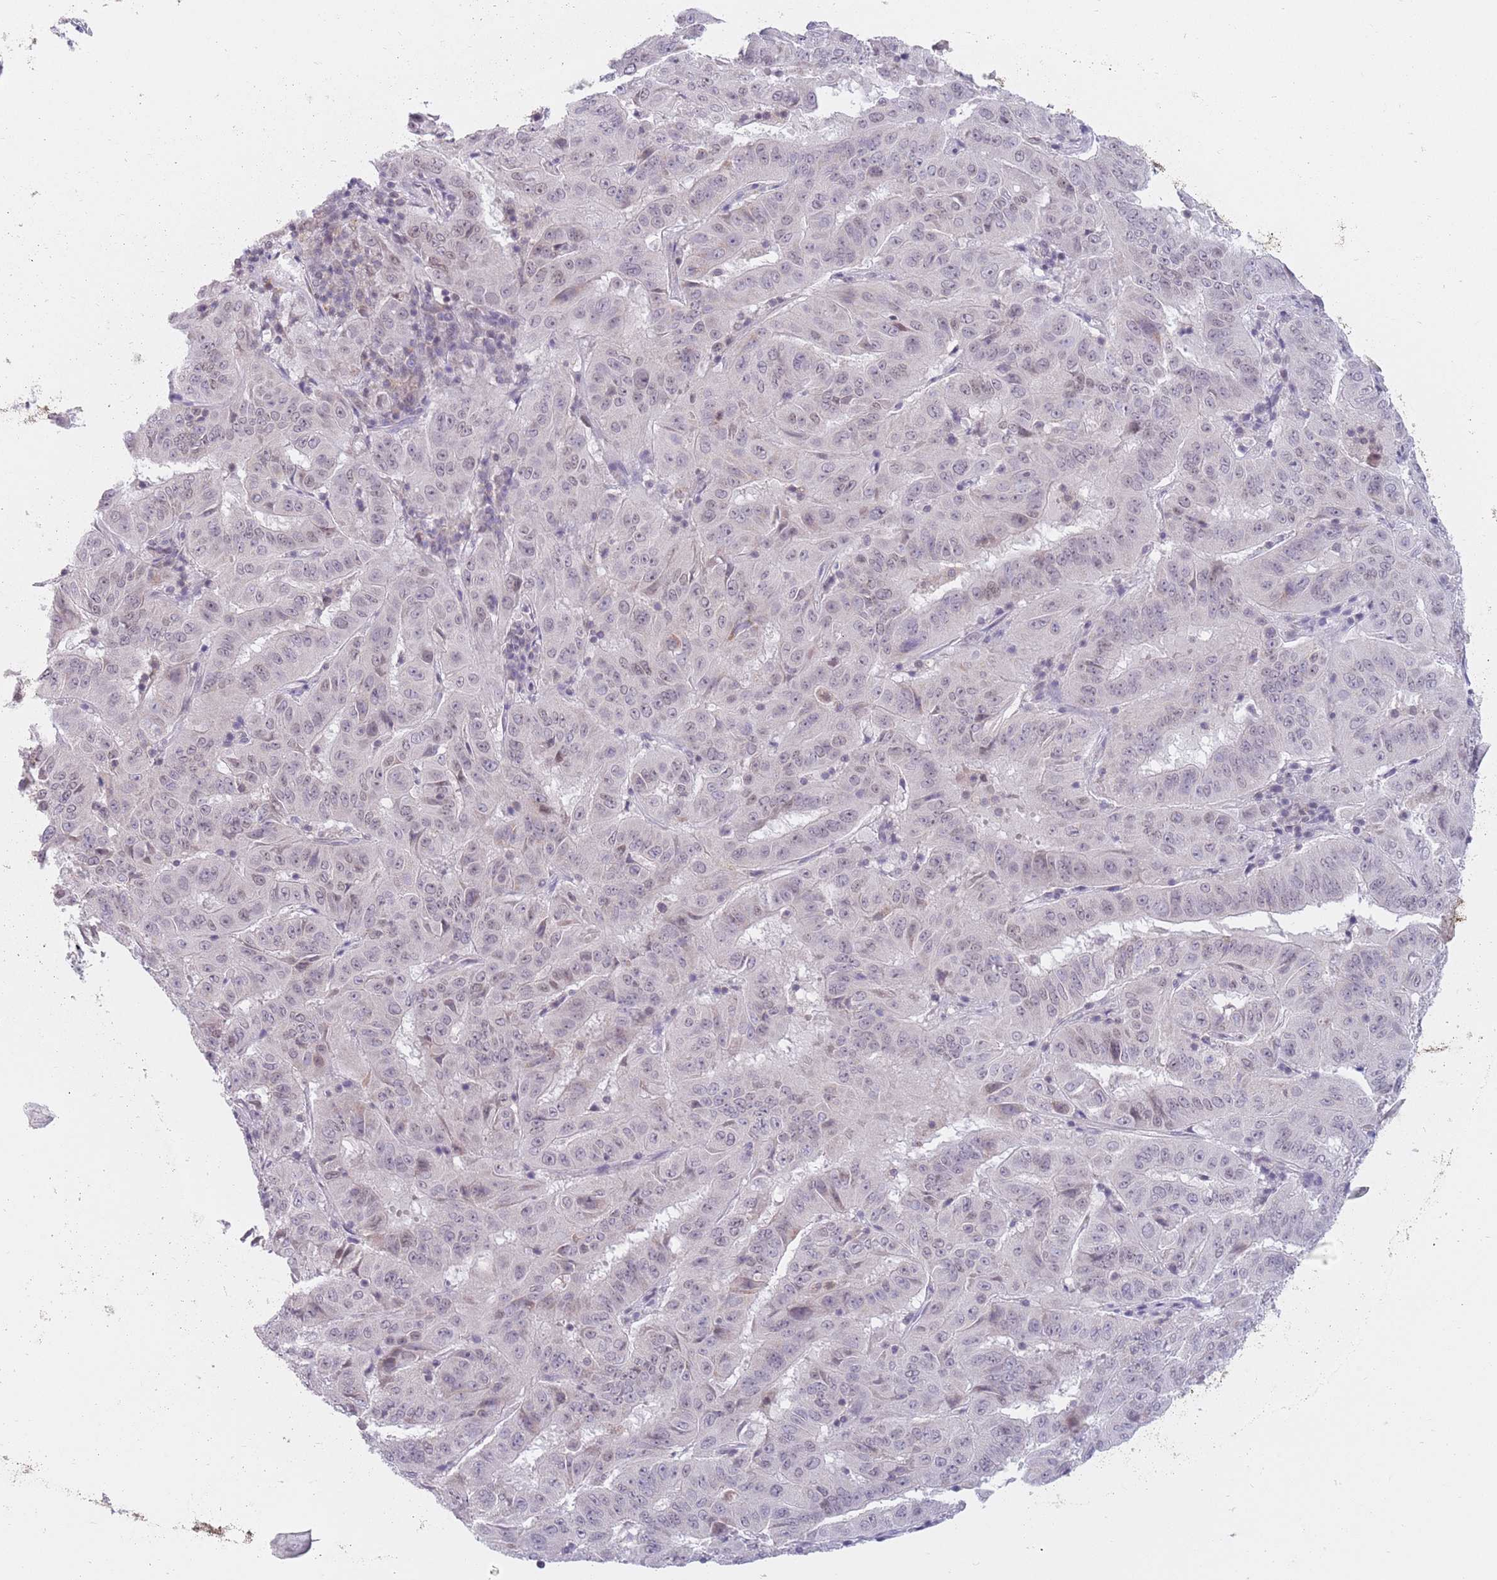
{"staining": {"intensity": "weak", "quantity": "25%-75%", "location": "nuclear"}, "tissue": "pancreatic cancer", "cell_type": "Tumor cells", "image_type": "cancer", "snomed": [{"axis": "morphology", "description": "Adenocarcinoma, NOS"}, {"axis": "topography", "description": "Pancreas"}], "caption": "DAB immunohistochemical staining of human pancreatic adenocarcinoma reveals weak nuclear protein staining in approximately 25%-75% of tumor cells.", "gene": "ZNF574", "patient": {"sex": "male", "age": 63}}